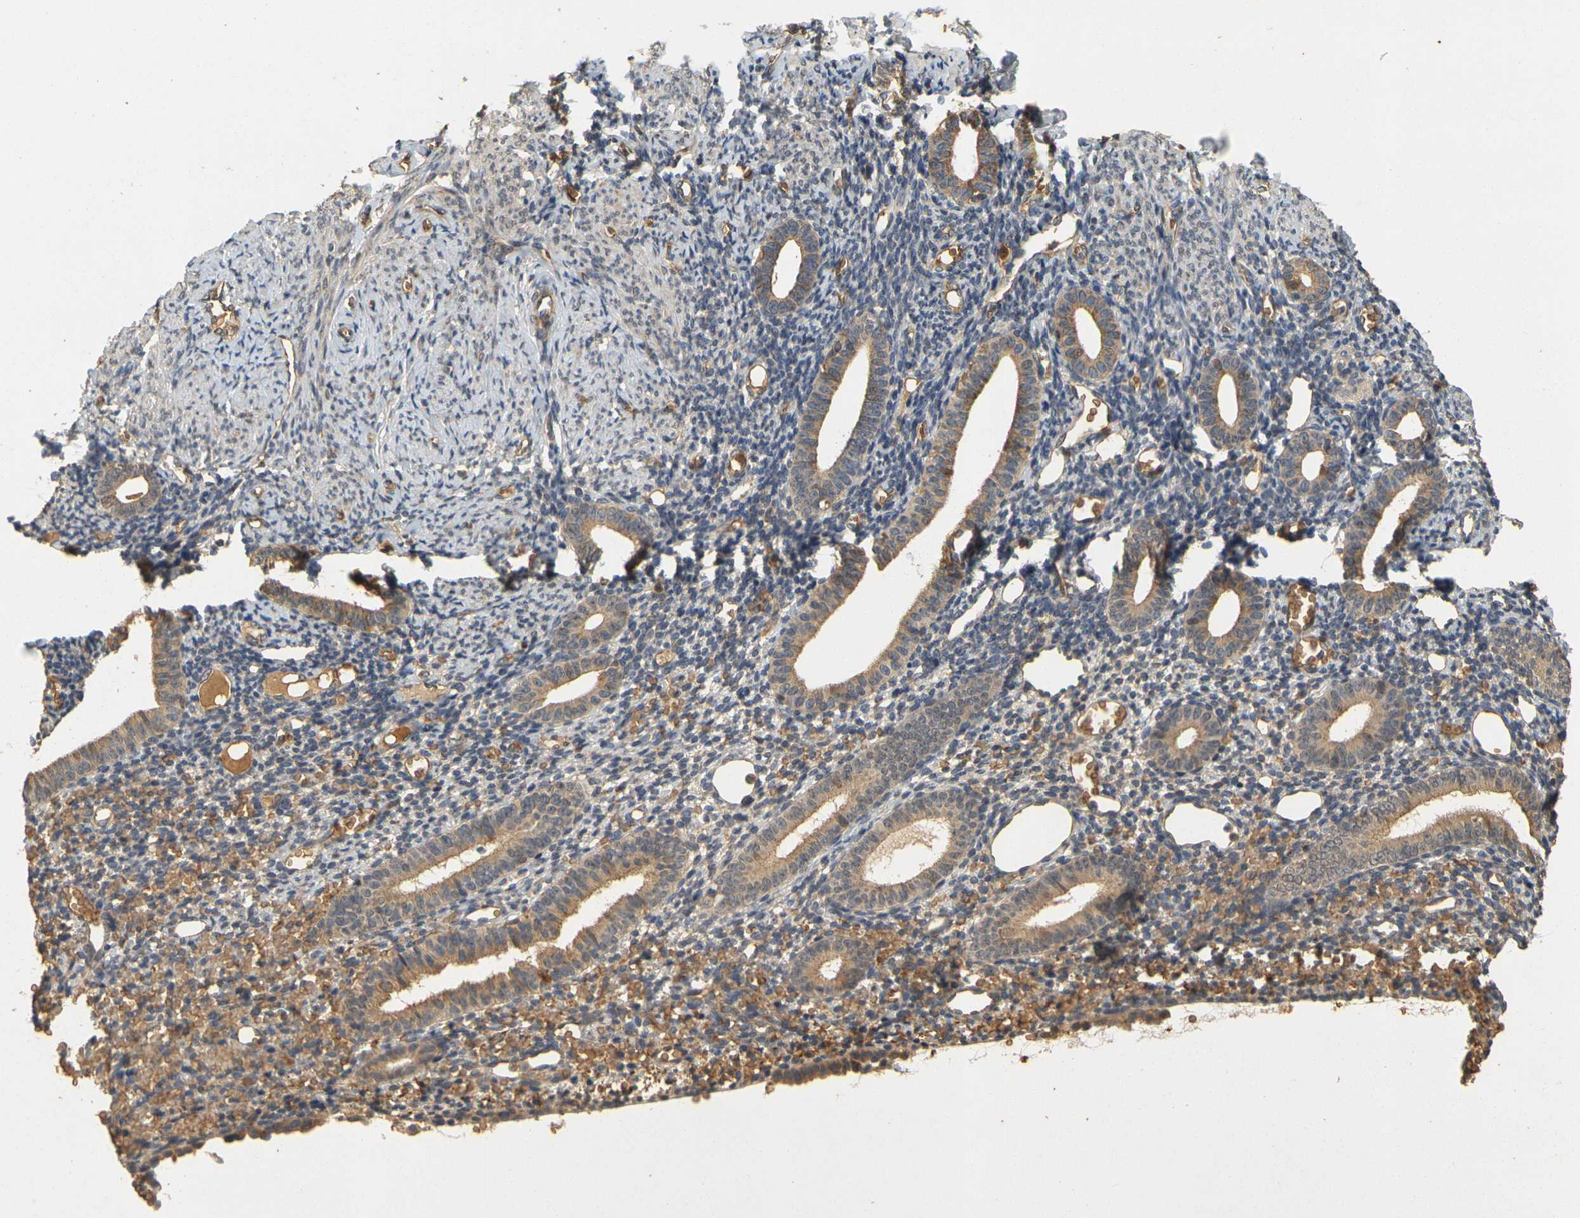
{"staining": {"intensity": "moderate", "quantity": "<25%", "location": "cytoplasmic/membranous"}, "tissue": "endometrium", "cell_type": "Cells in endometrial stroma", "image_type": "normal", "snomed": [{"axis": "morphology", "description": "Normal tissue, NOS"}, {"axis": "topography", "description": "Endometrium"}], "caption": "High-magnification brightfield microscopy of normal endometrium stained with DAB (3,3'-diaminobenzidine) (brown) and counterstained with hematoxylin (blue). cells in endometrial stroma exhibit moderate cytoplasmic/membranous positivity is appreciated in approximately<25% of cells.", "gene": "MEGF9", "patient": {"sex": "female", "age": 50}}